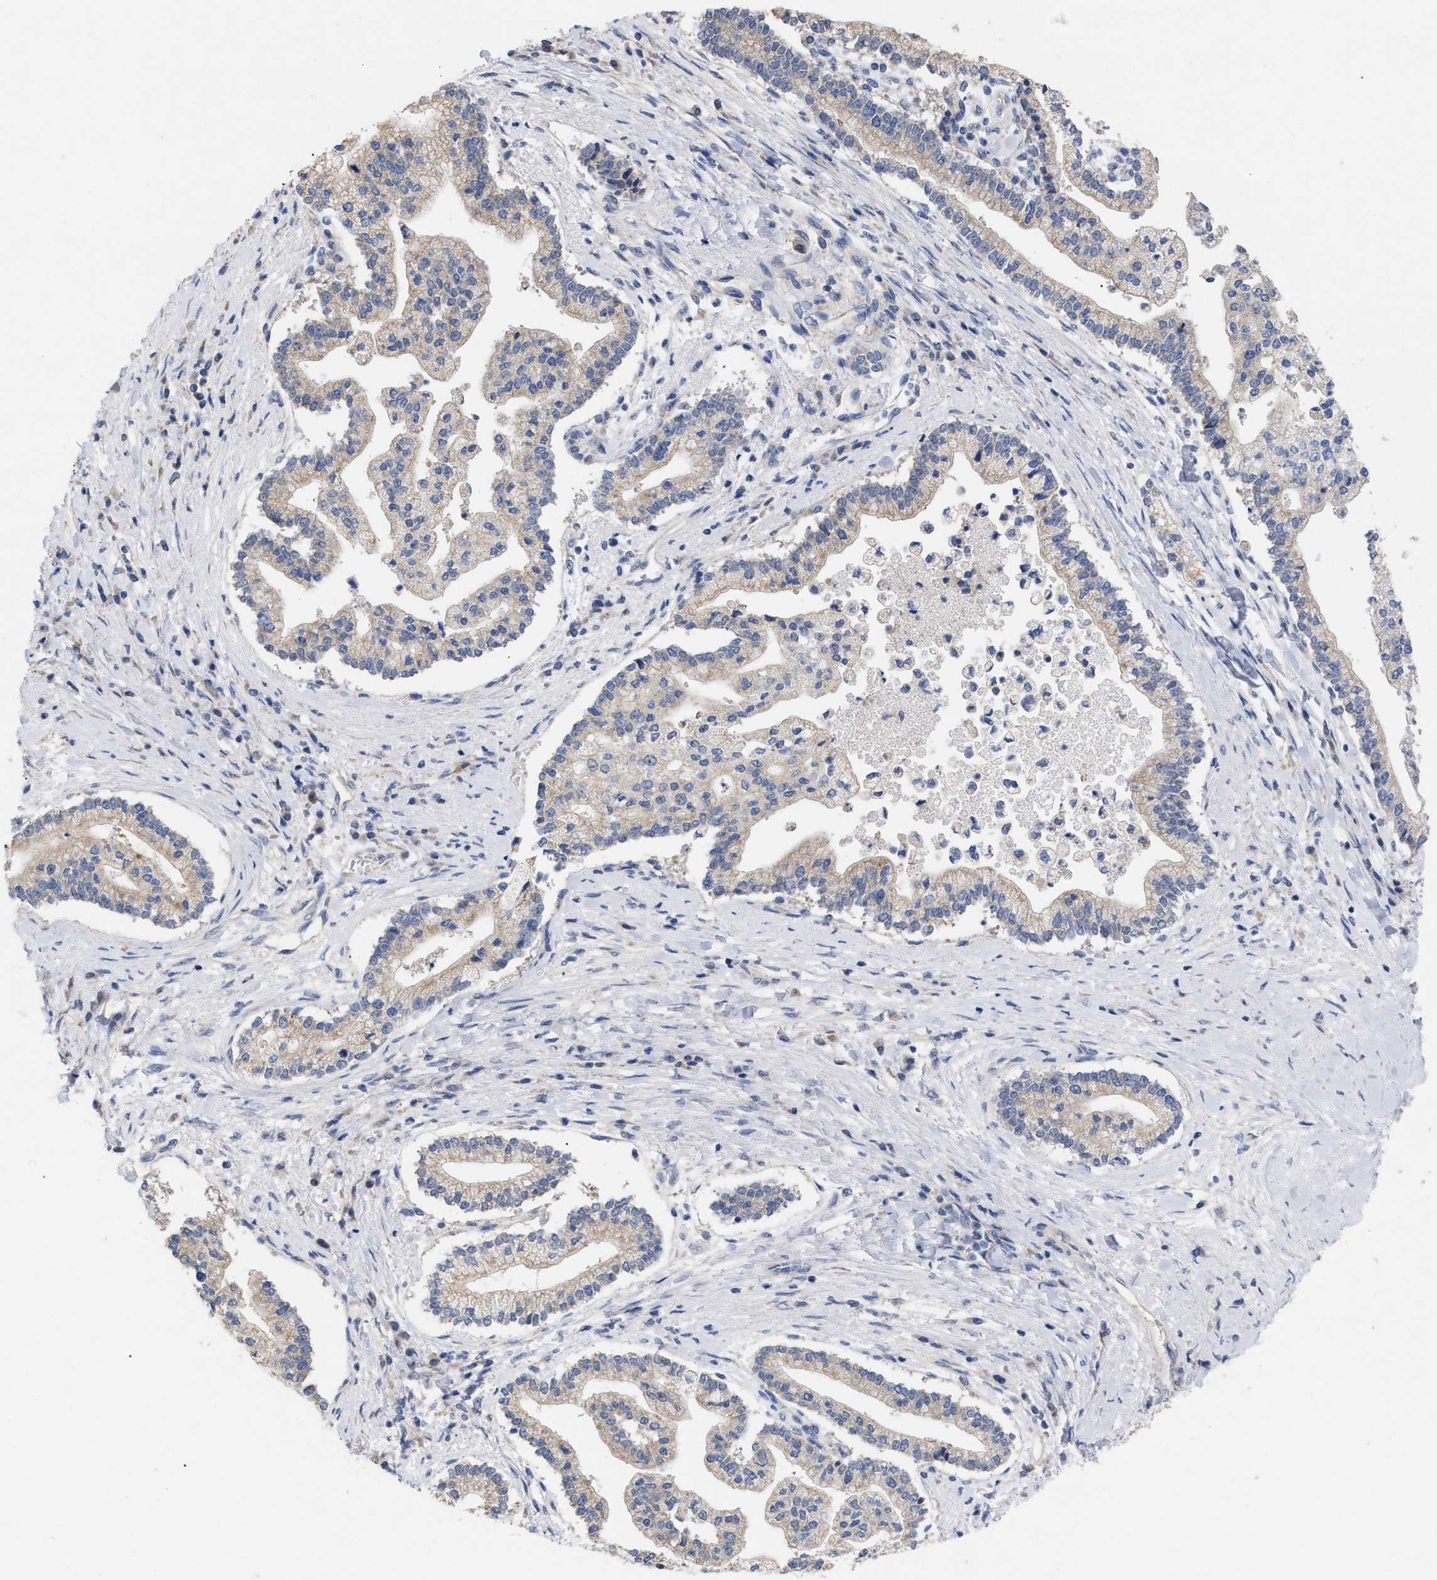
{"staining": {"intensity": "weak", "quantity": ">75%", "location": "cytoplasmic/membranous"}, "tissue": "liver cancer", "cell_type": "Tumor cells", "image_type": "cancer", "snomed": [{"axis": "morphology", "description": "Cholangiocarcinoma"}, {"axis": "topography", "description": "Liver"}], "caption": "A micrograph of human liver cholangiocarcinoma stained for a protein demonstrates weak cytoplasmic/membranous brown staining in tumor cells.", "gene": "VIP", "patient": {"sex": "male", "age": 50}}